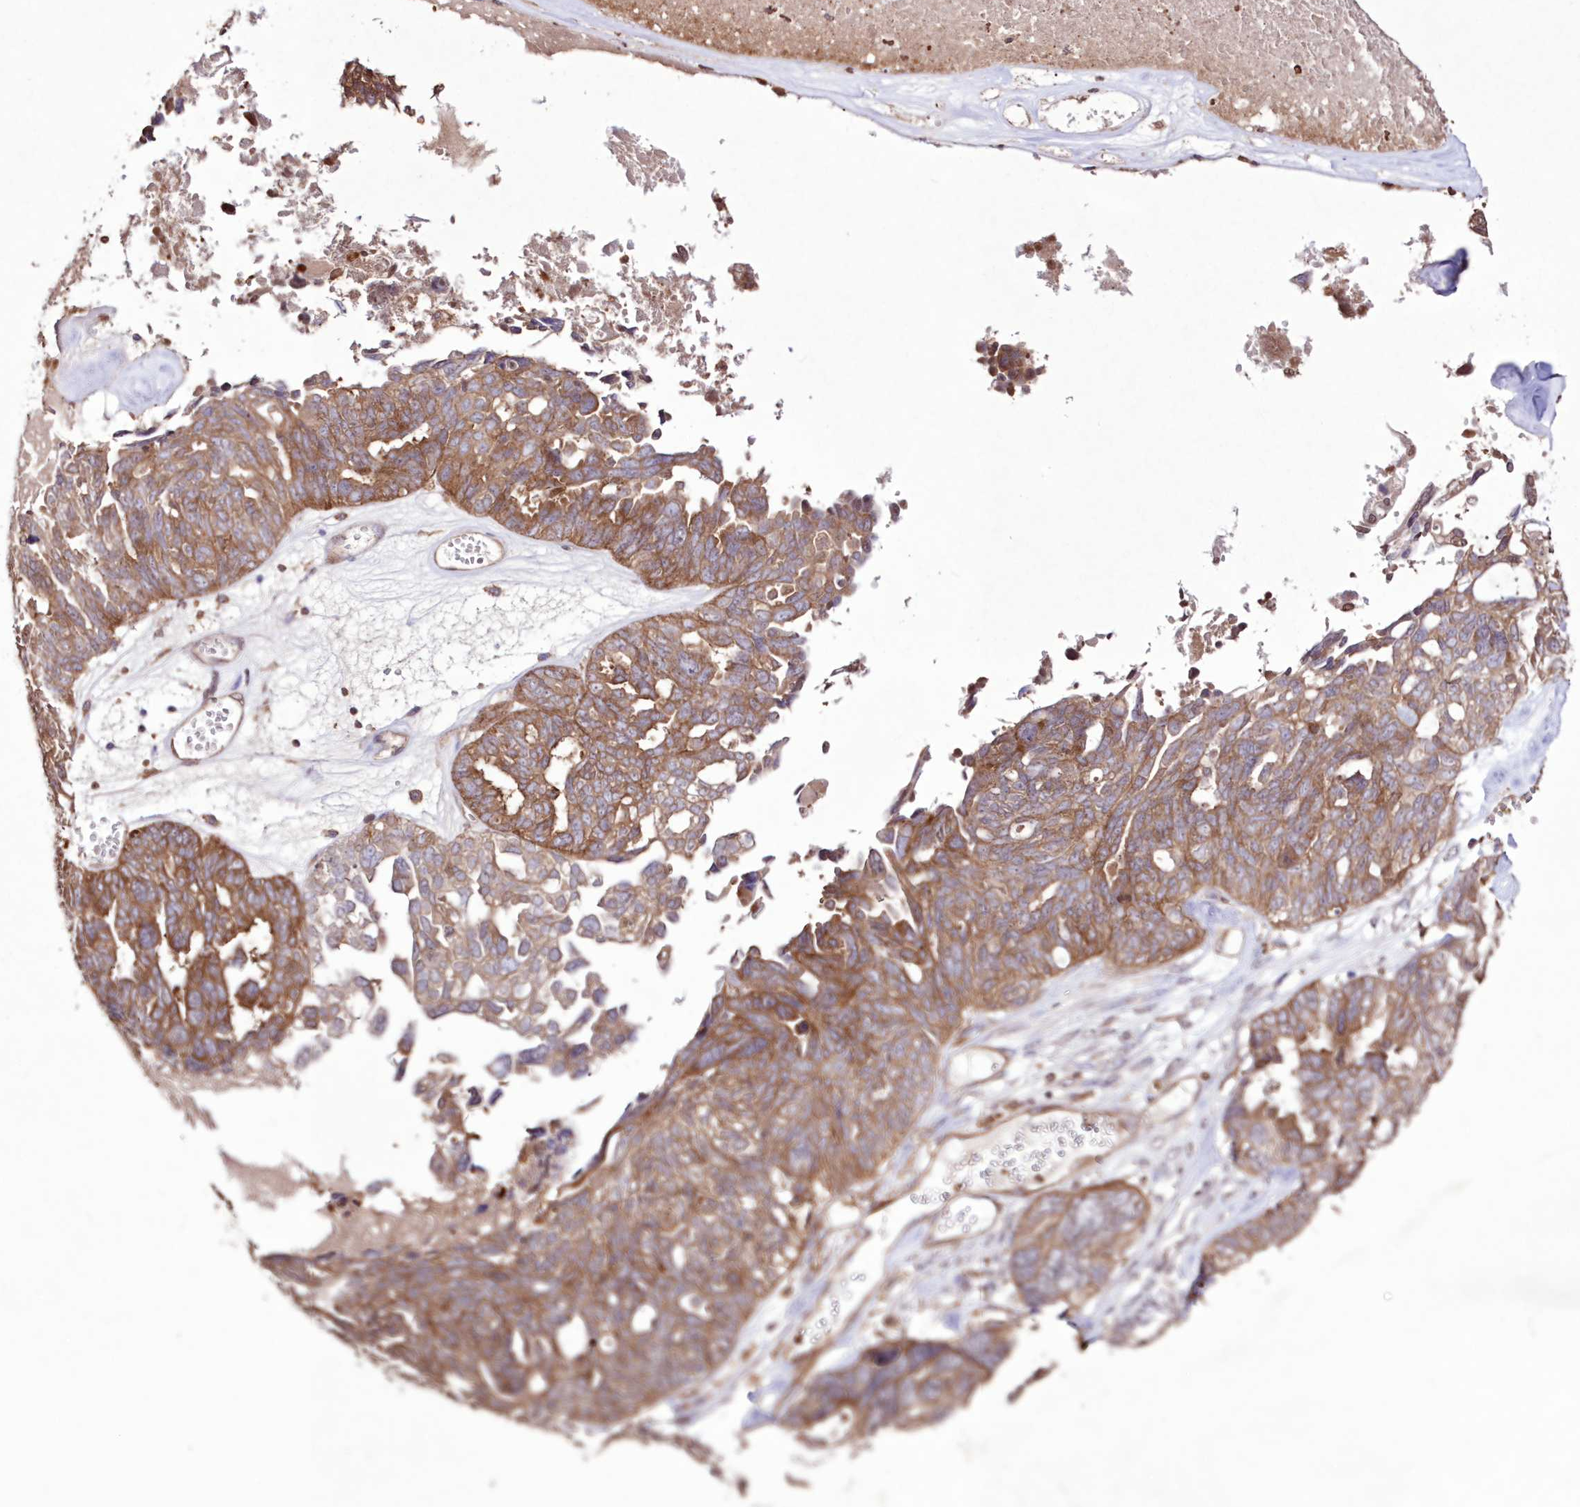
{"staining": {"intensity": "moderate", "quantity": ">75%", "location": "cytoplasmic/membranous"}, "tissue": "ovarian cancer", "cell_type": "Tumor cells", "image_type": "cancer", "snomed": [{"axis": "morphology", "description": "Cystadenocarcinoma, serous, NOS"}, {"axis": "topography", "description": "Ovary"}], "caption": "Protein staining of ovarian cancer tissue demonstrates moderate cytoplasmic/membranous staining in approximately >75% of tumor cells. Using DAB (brown) and hematoxylin (blue) stains, captured at high magnification using brightfield microscopy.", "gene": "FCHO2", "patient": {"sex": "female", "age": 79}}